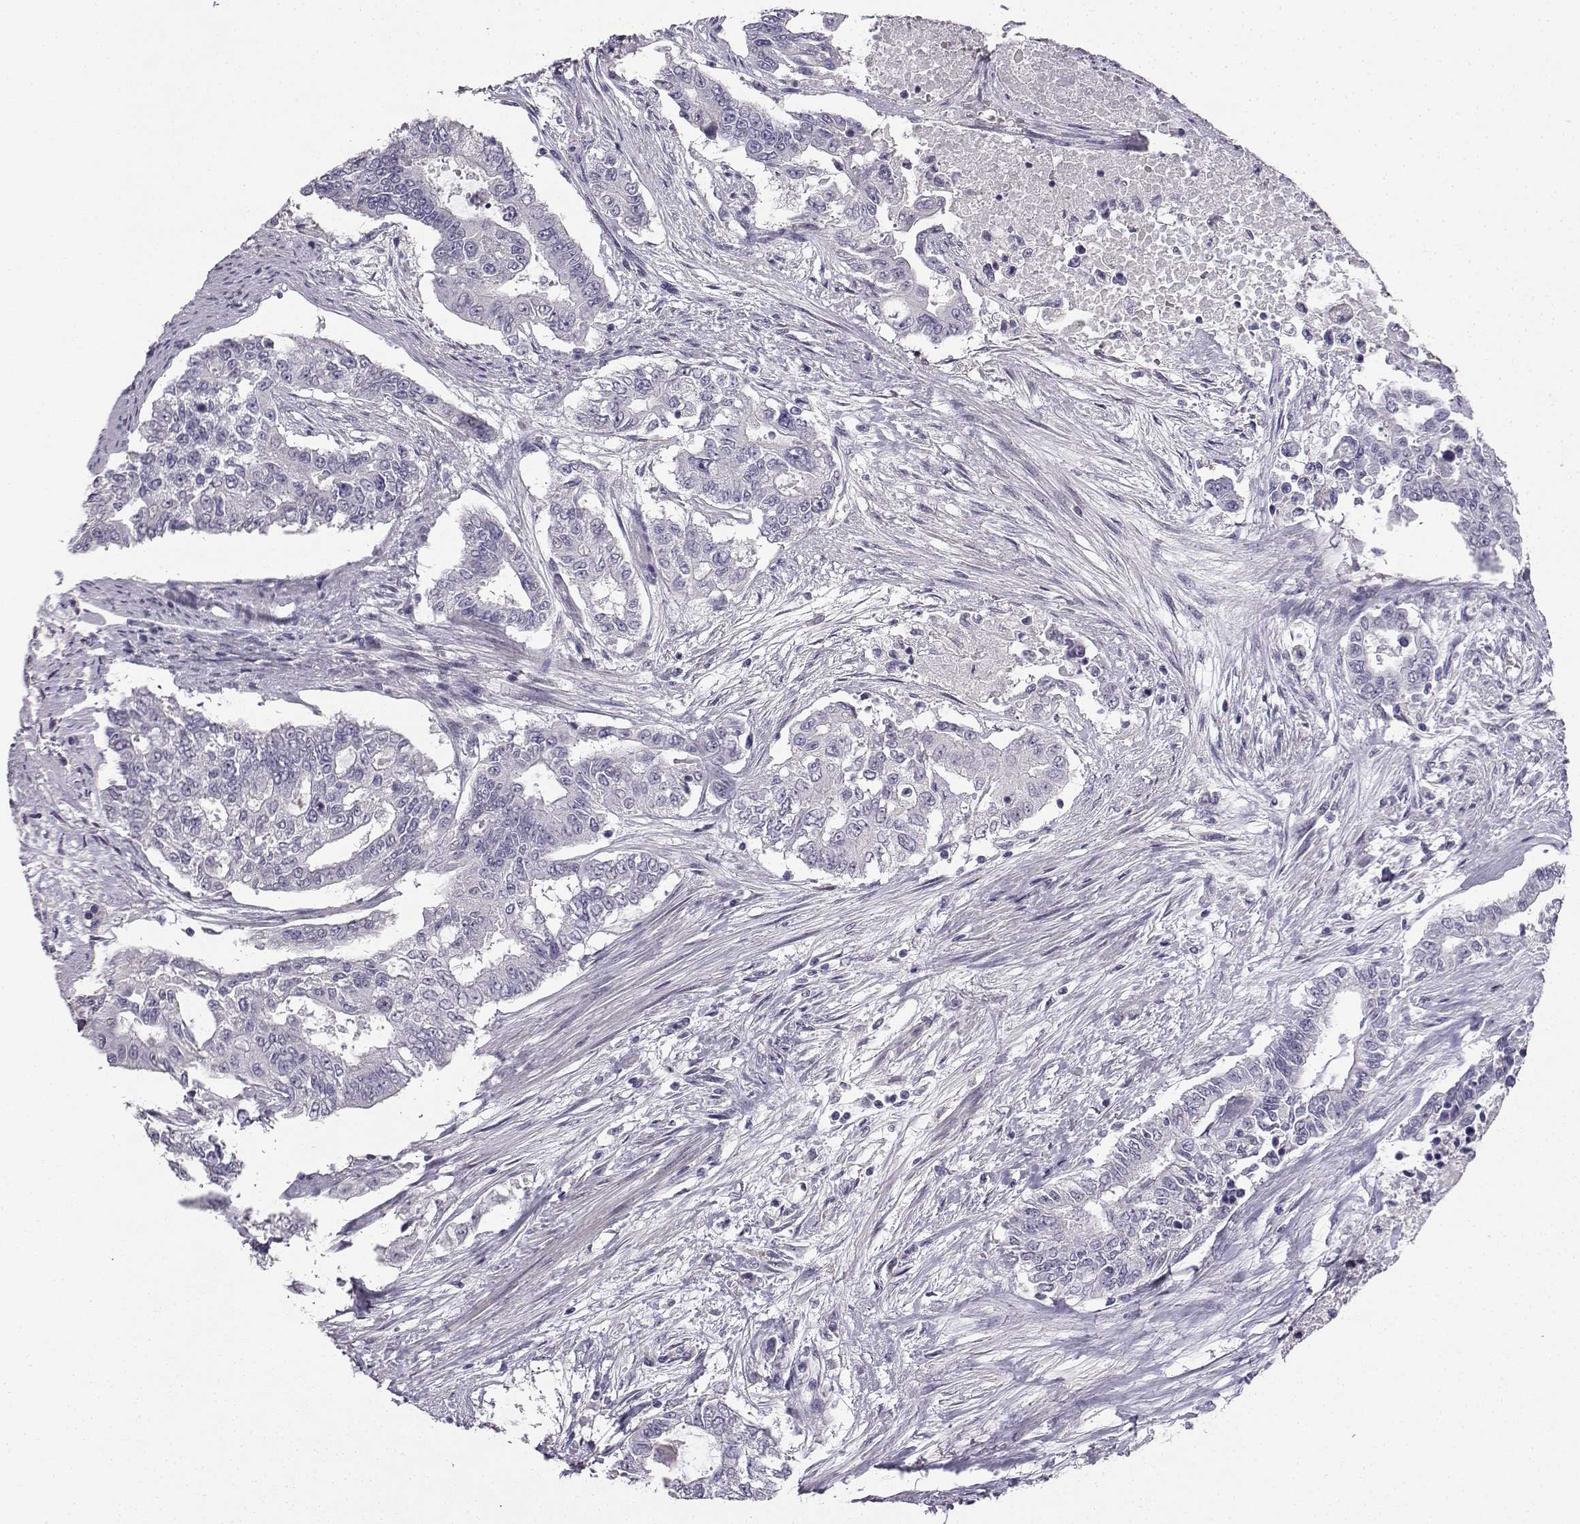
{"staining": {"intensity": "negative", "quantity": "none", "location": "none"}, "tissue": "endometrial cancer", "cell_type": "Tumor cells", "image_type": "cancer", "snomed": [{"axis": "morphology", "description": "Adenocarcinoma, NOS"}, {"axis": "topography", "description": "Uterus"}], "caption": "Endometrial cancer was stained to show a protein in brown. There is no significant staining in tumor cells.", "gene": "CARTPT", "patient": {"sex": "female", "age": 59}}